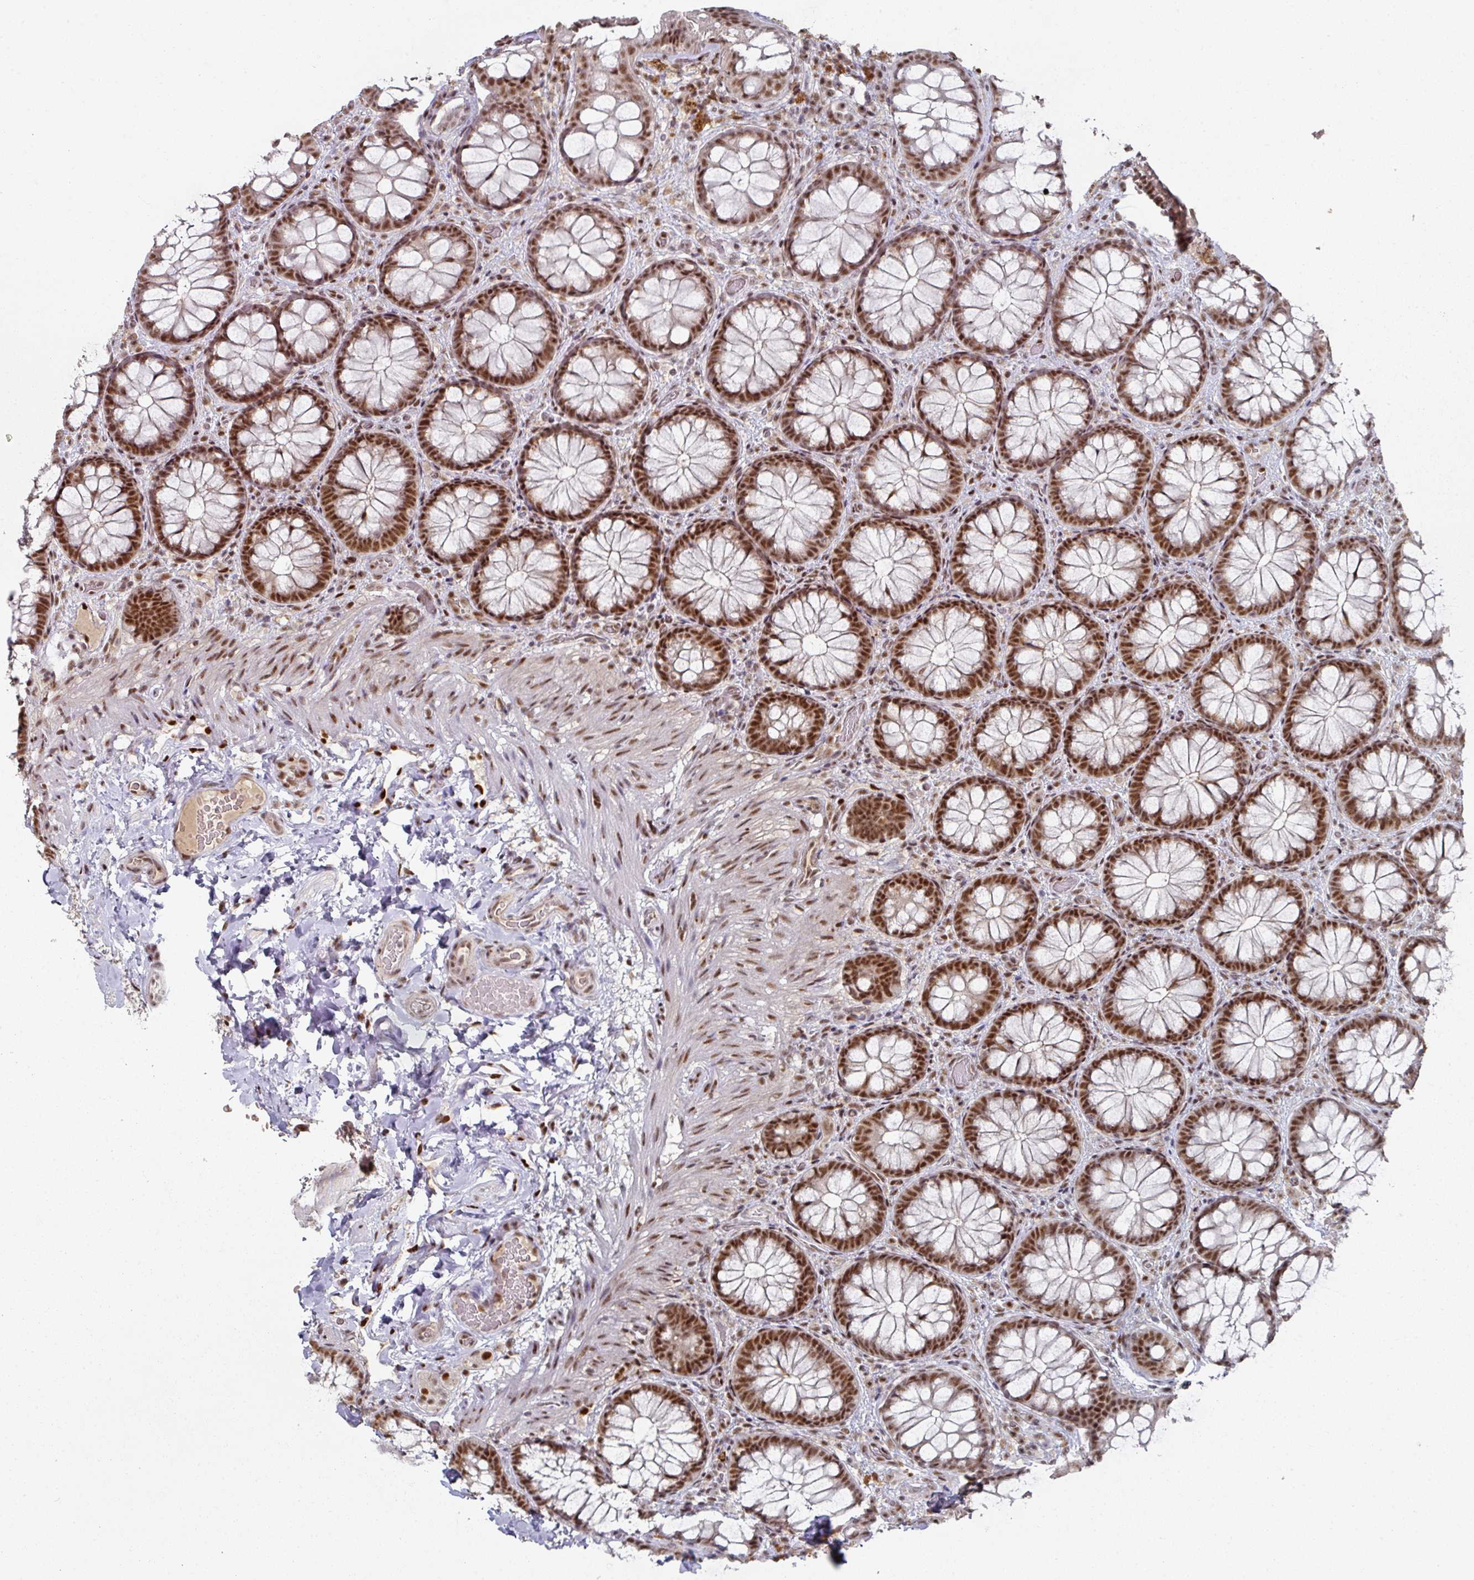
{"staining": {"intensity": "moderate", "quantity": ">75%", "location": "nuclear"}, "tissue": "colon", "cell_type": "Endothelial cells", "image_type": "normal", "snomed": [{"axis": "morphology", "description": "Normal tissue, NOS"}, {"axis": "topography", "description": "Colon"}], "caption": "Immunohistochemistry (IHC) (DAB (3,3'-diaminobenzidine)) staining of normal colon exhibits moderate nuclear protein expression in about >75% of endothelial cells. The staining was performed using DAB (3,3'-diaminobenzidine), with brown indicating positive protein expression. Nuclei are stained blue with hematoxylin.", "gene": "ENSG00000289690", "patient": {"sex": "male", "age": 46}}